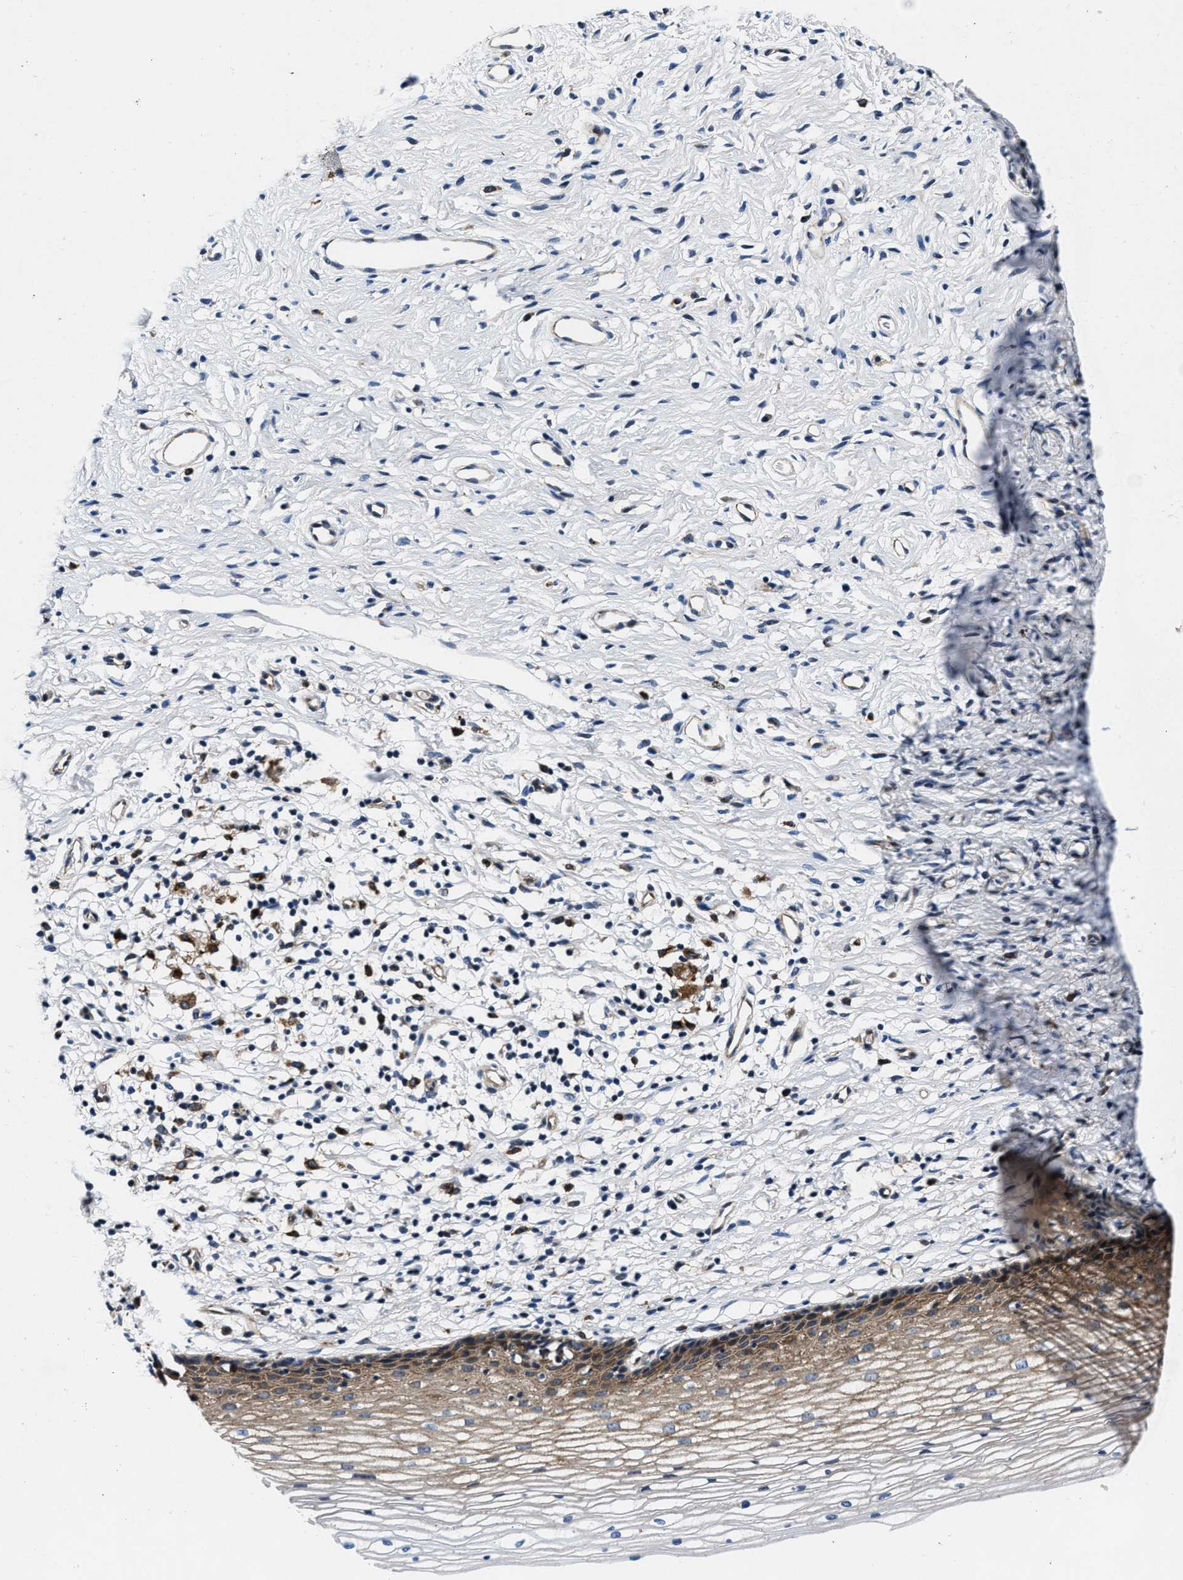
{"staining": {"intensity": "negative", "quantity": "none", "location": "none"}, "tissue": "cervix", "cell_type": "Glandular cells", "image_type": "normal", "snomed": [{"axis": "morphology", "description": "Normal tissue, NOS"}, {"axis": "topography", "description": "Cervix"}], "caption": "Immunohistochemistry (IHC) image of unremarkable cervix: cervix stained with DAB reveals no significant protein positivity in glandular cells.", "gene": "C2orf66", "patient": {"sex": "female", "age": 77}}